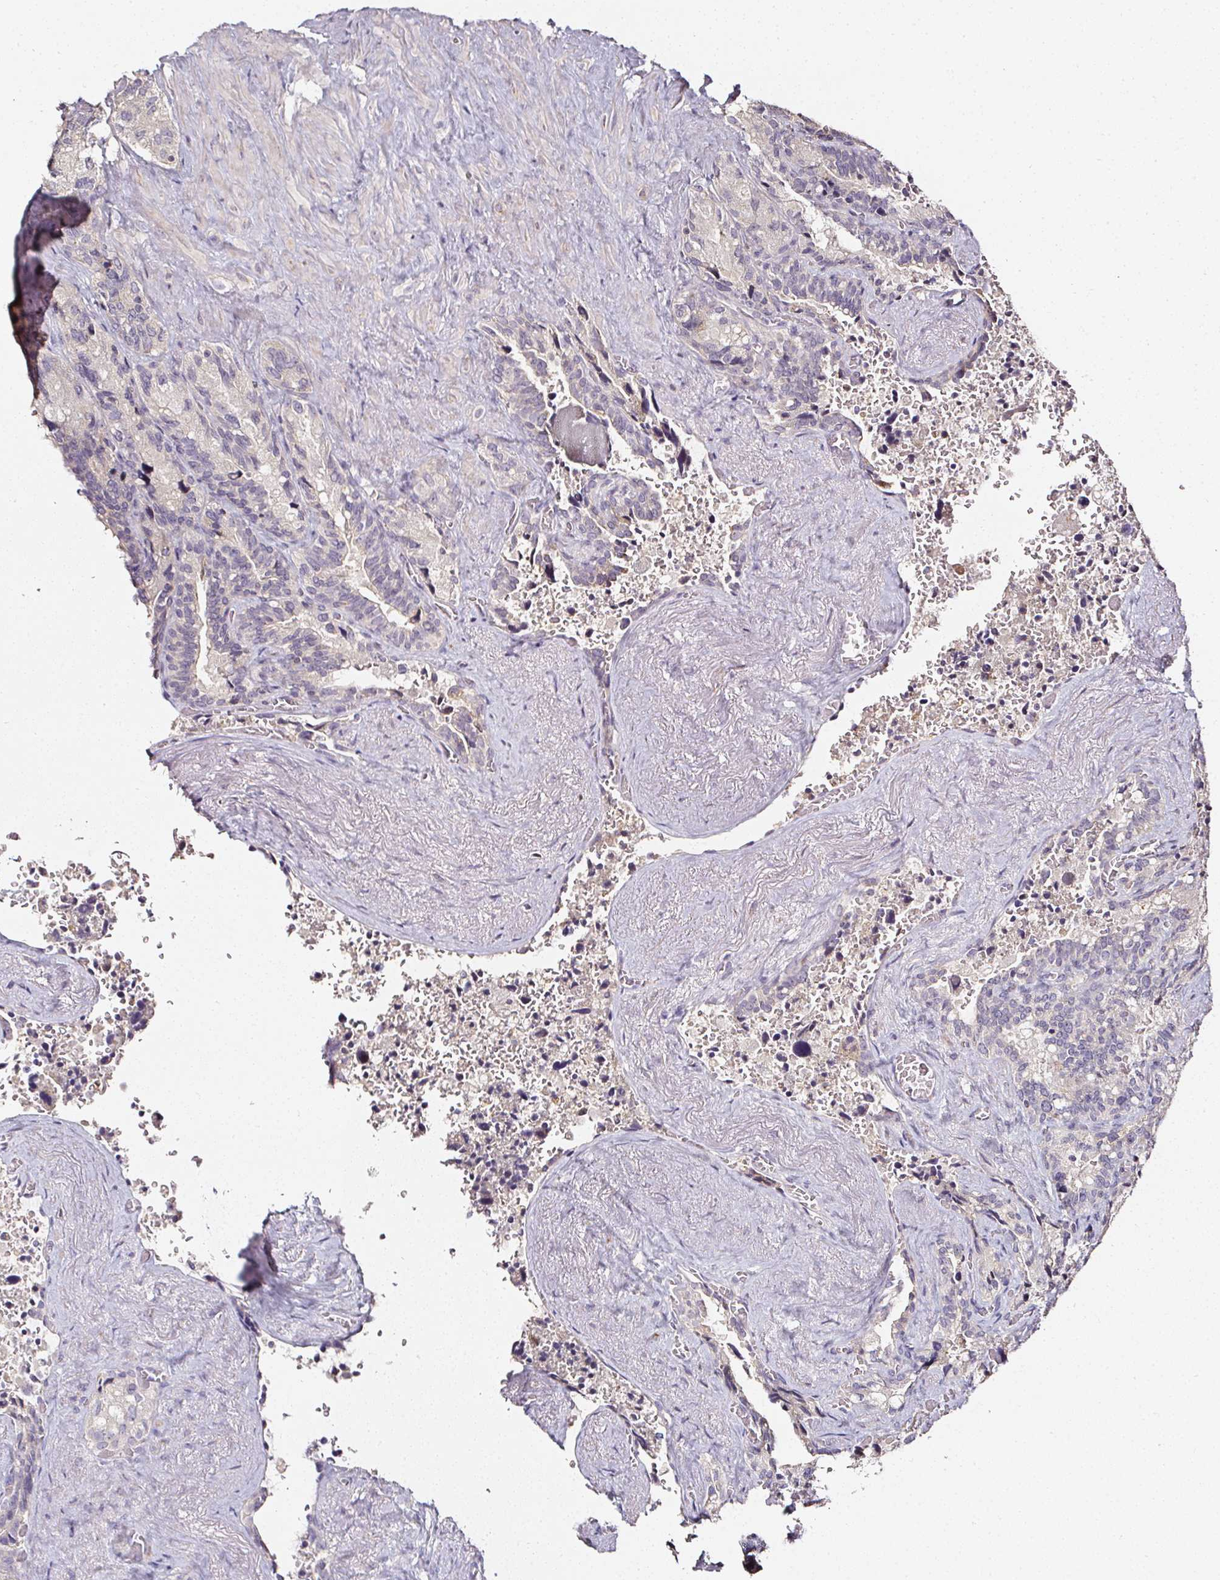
{"staining": {"intensity": "moderate", "quantity": "<25%", "location": "cytoplasmic/membranous"}, "tissue": "seminal vesicle", "cell_type": "Glandular cells", "image_type": "normal", "snomed": [{"axis": "morphology", "description": "Normal tissue, NOS"}, {"axis": "topography", "description": "Seminal veicle"}], "caption": "Human seminal vesicle stained with a brown dye exhibits moderate cytoplasmic/membranous positive positivity in about <25% of glandular cells.", "gene": "NTRK1", "patient": {"sex": "male", "age": 68}}